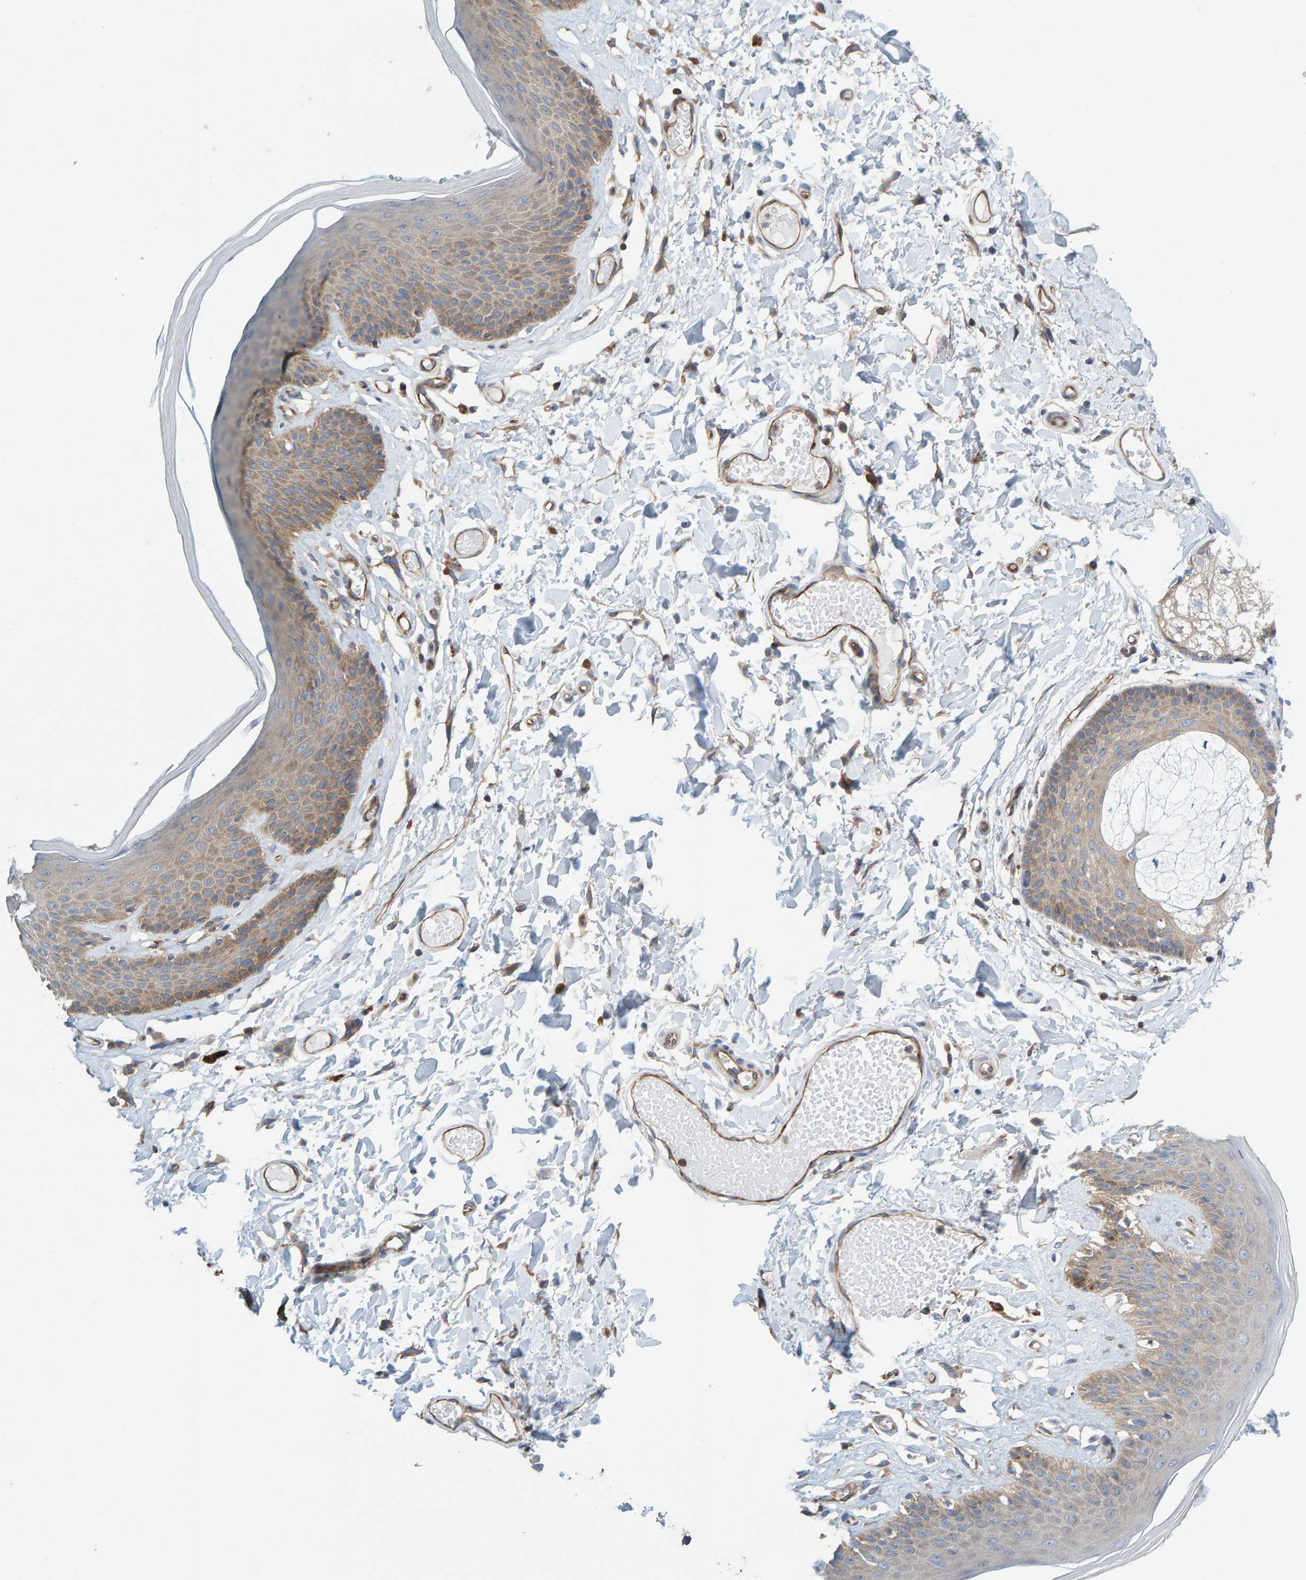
{"staining": {"intensity": "moderate", "quantity": "25%-75%", "location": "cytoplasmic/membranous"}, "tissue": "skin", "cell_type": "Epidermal cells", "image_type": "normal", "snomed": [{"axis": "morphology", "description": "Normal tissue, NOS"}, {"axis": "topography", "description": "Vulva"}], "caption": "IHC (DAB) staining of benign human skin demonstrates moderate cytoplasmic/membranous protein staining in approximately 25%-75% of epidermal cells. Nuclei are stained in blue.", "gene": "PRKD2", "patient": {"sex": "female", "age": 73}}